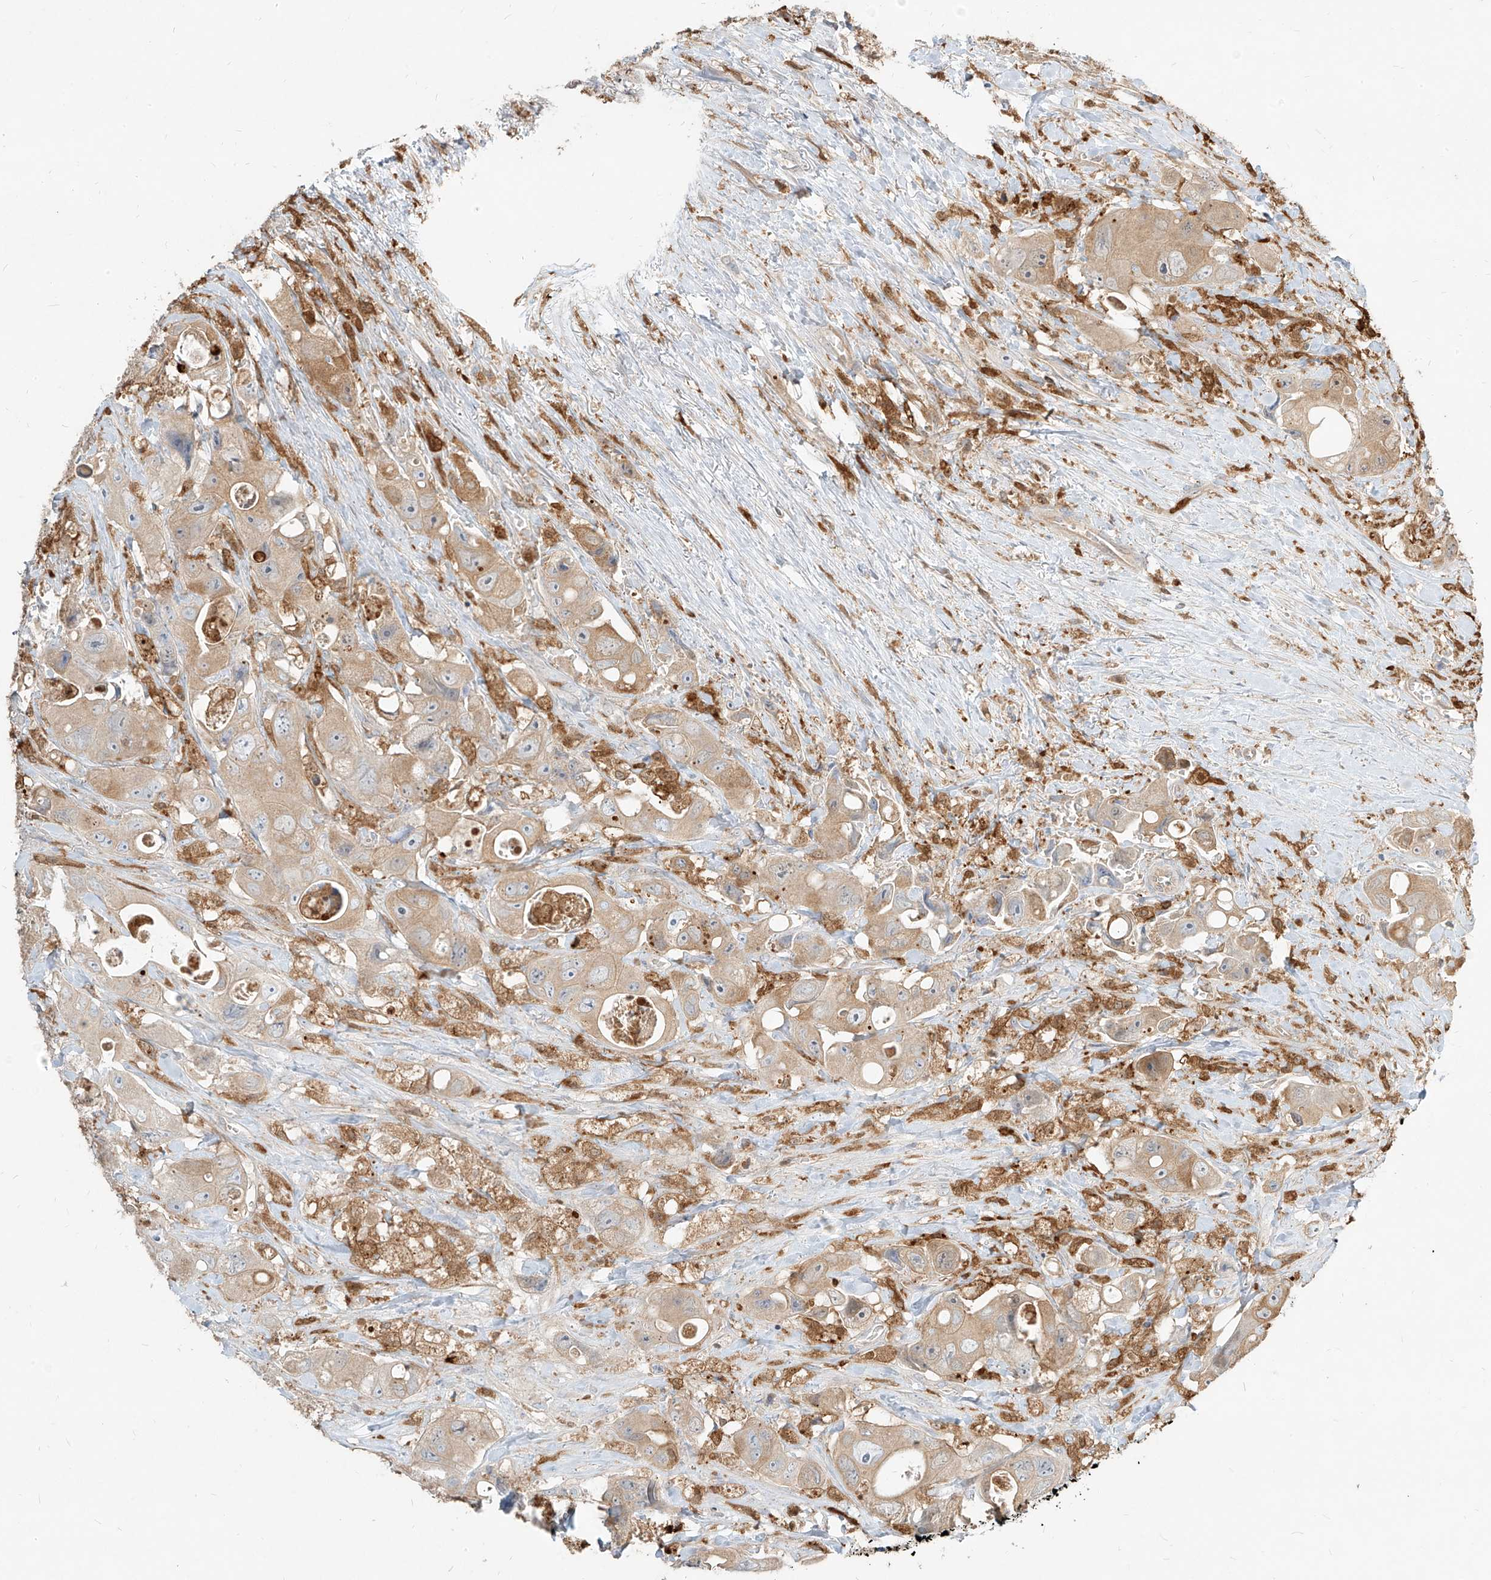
{"staining": {"intensity": "weak", "quantity": "25%-75%", "location": "cytoplasmic/membranous"}, "tissue": "colorectal cancer", "cell_type": "Tumor cells", "image_type": "cancer", "snomed": [{"axis": "morphology", "description": "Adenocarcinoma, NOS"}, {"axis": "topography", "description": "Colon"}], "caption": "A brown stain shows weak cytoplasmic/membranous positivity of a protein in human colorectal adenocarcinoma tumor cells.", "gene": "PGD", "patient": {"sex": "female", "age": 46}}